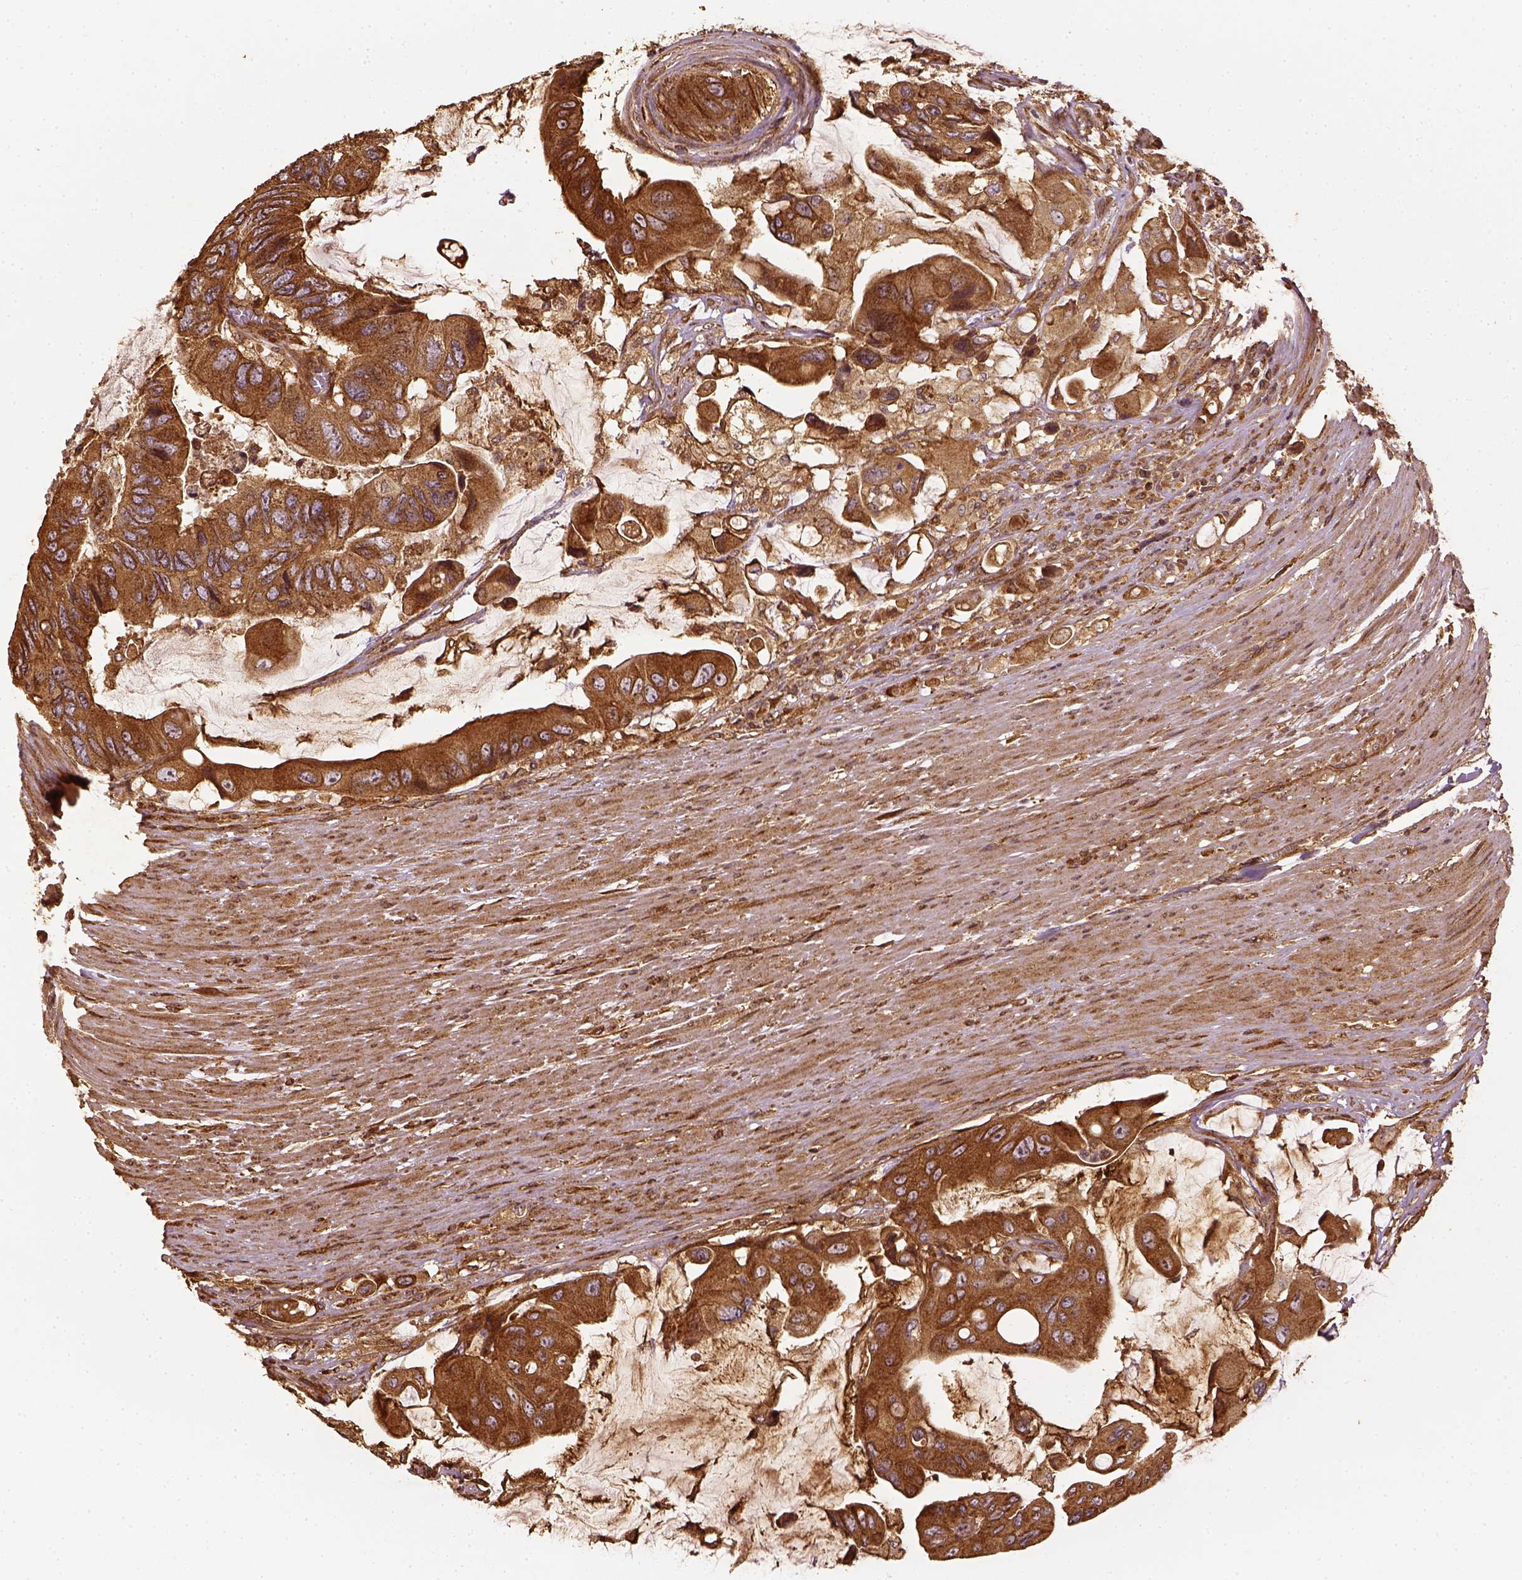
{"staining": {"intensity": "weak", "quantity": ">75%", "location": "cytoplasmic/membranous"}, "tissue": "colorectal cancer", "cell_type": "Tumor cells", "image_type": "cancer", "snomed": [{"axis": "morphology", "description": "Adenocarcinoma, NOS"}, {"axis": "topography", "description": "Rectum"}], "caption": "DAB immunohistochemical staining of adenocarcinoma (colorectal) demonstrates weak cytoplasmic/membranous protein expression in about >75% of tumor cells.", "gene": "VEGFA", "patient": {"sex": "male", "age": 63}}